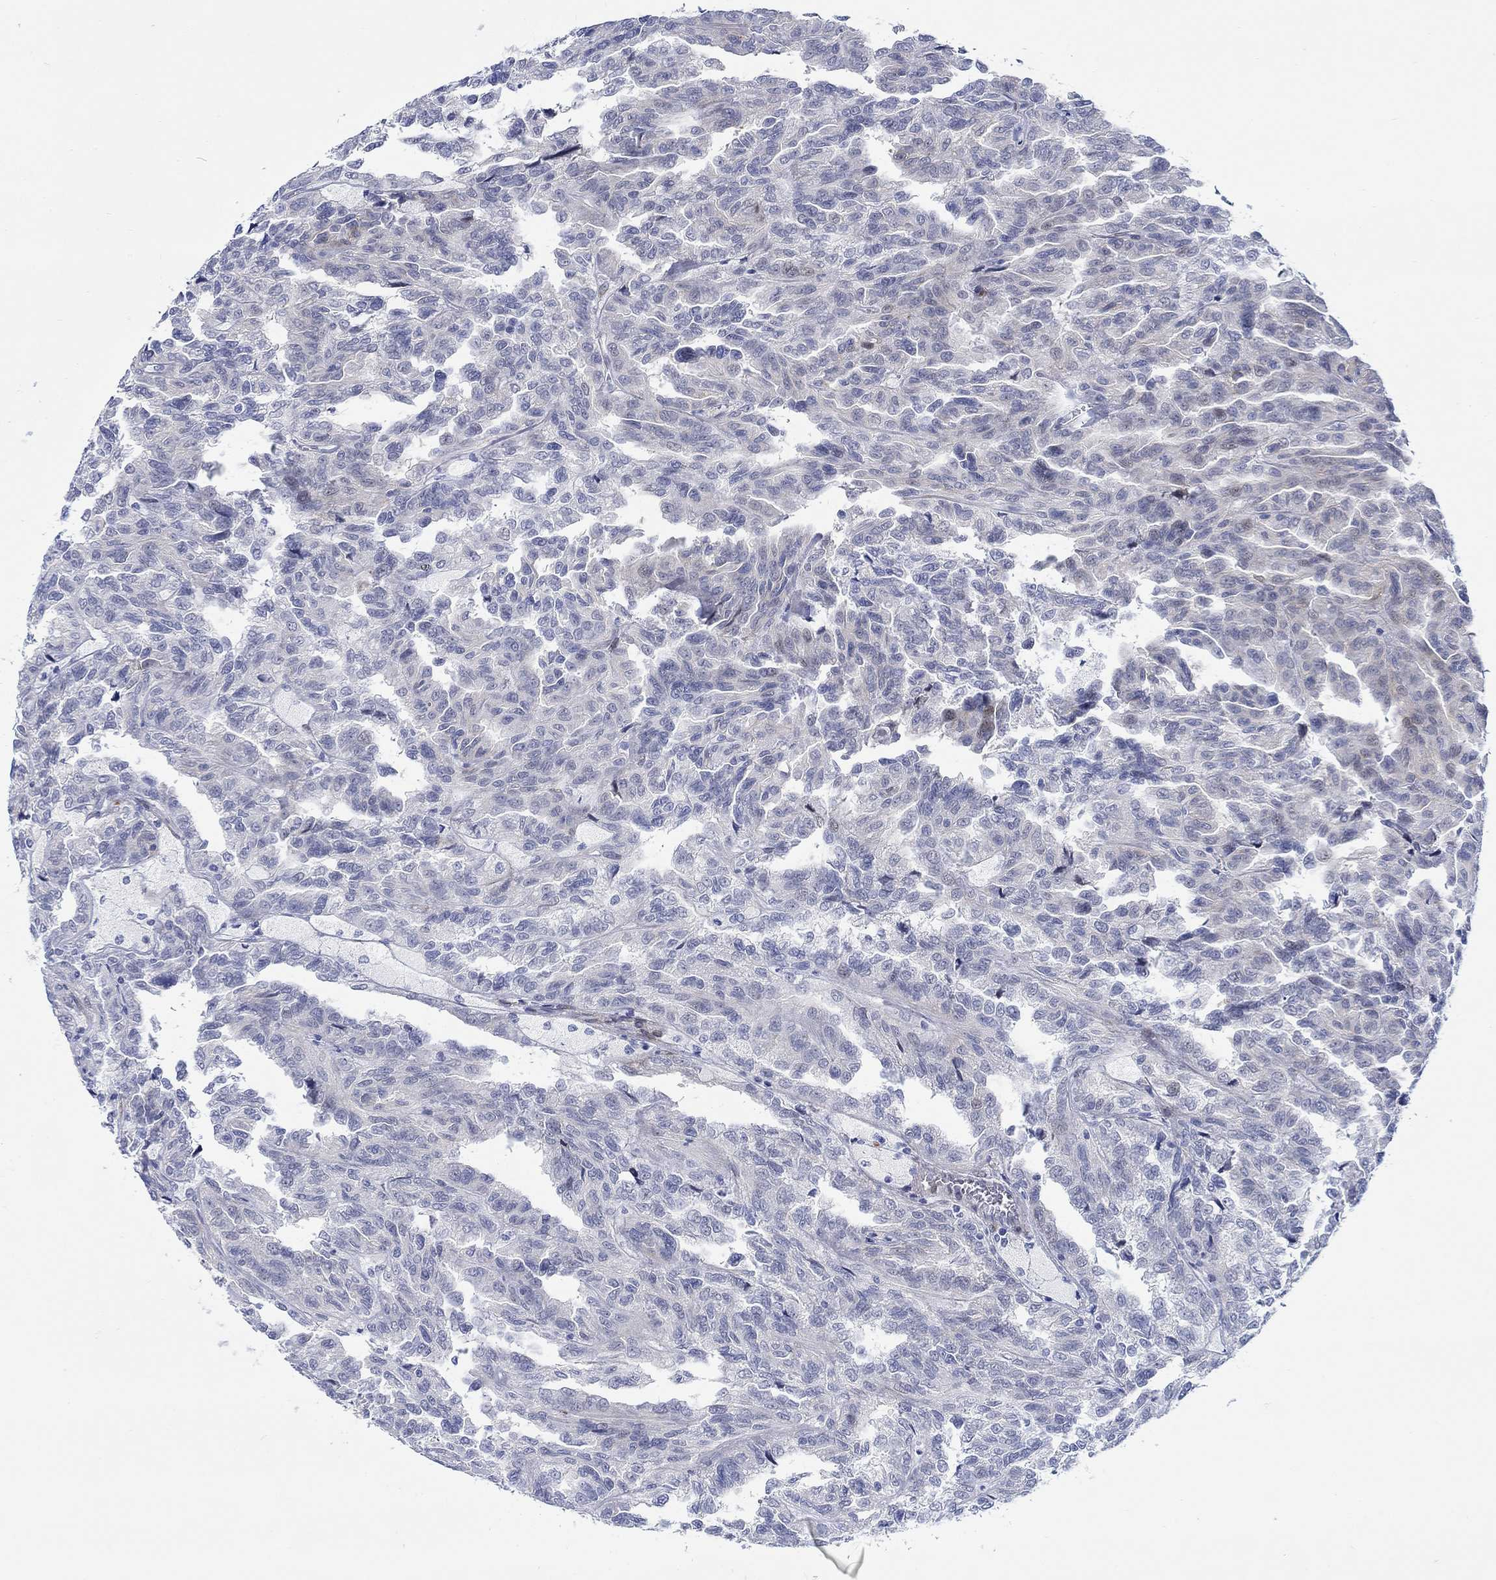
{"staining": {"intensity": "negative", "quantity": "none", "location": "none"}, "tissue": "renal cancer", "cell_type": "Tumor cells", "image_type": "cancer", "snomed": [{"axis": "morphology", "description": "Adenocarcinoma, NOS"}, {"axis": "topography", "description": "Kidney"}], "caption": "High magnification brightfield microscopy of renal cancer (adenocarcinoma) stained with DAB (brown) and counterstained with hematoxylin (blue): tumor cells show no significant expression.", "gene": "KSR2", "patient": {"sex": "male", "age": 79}}